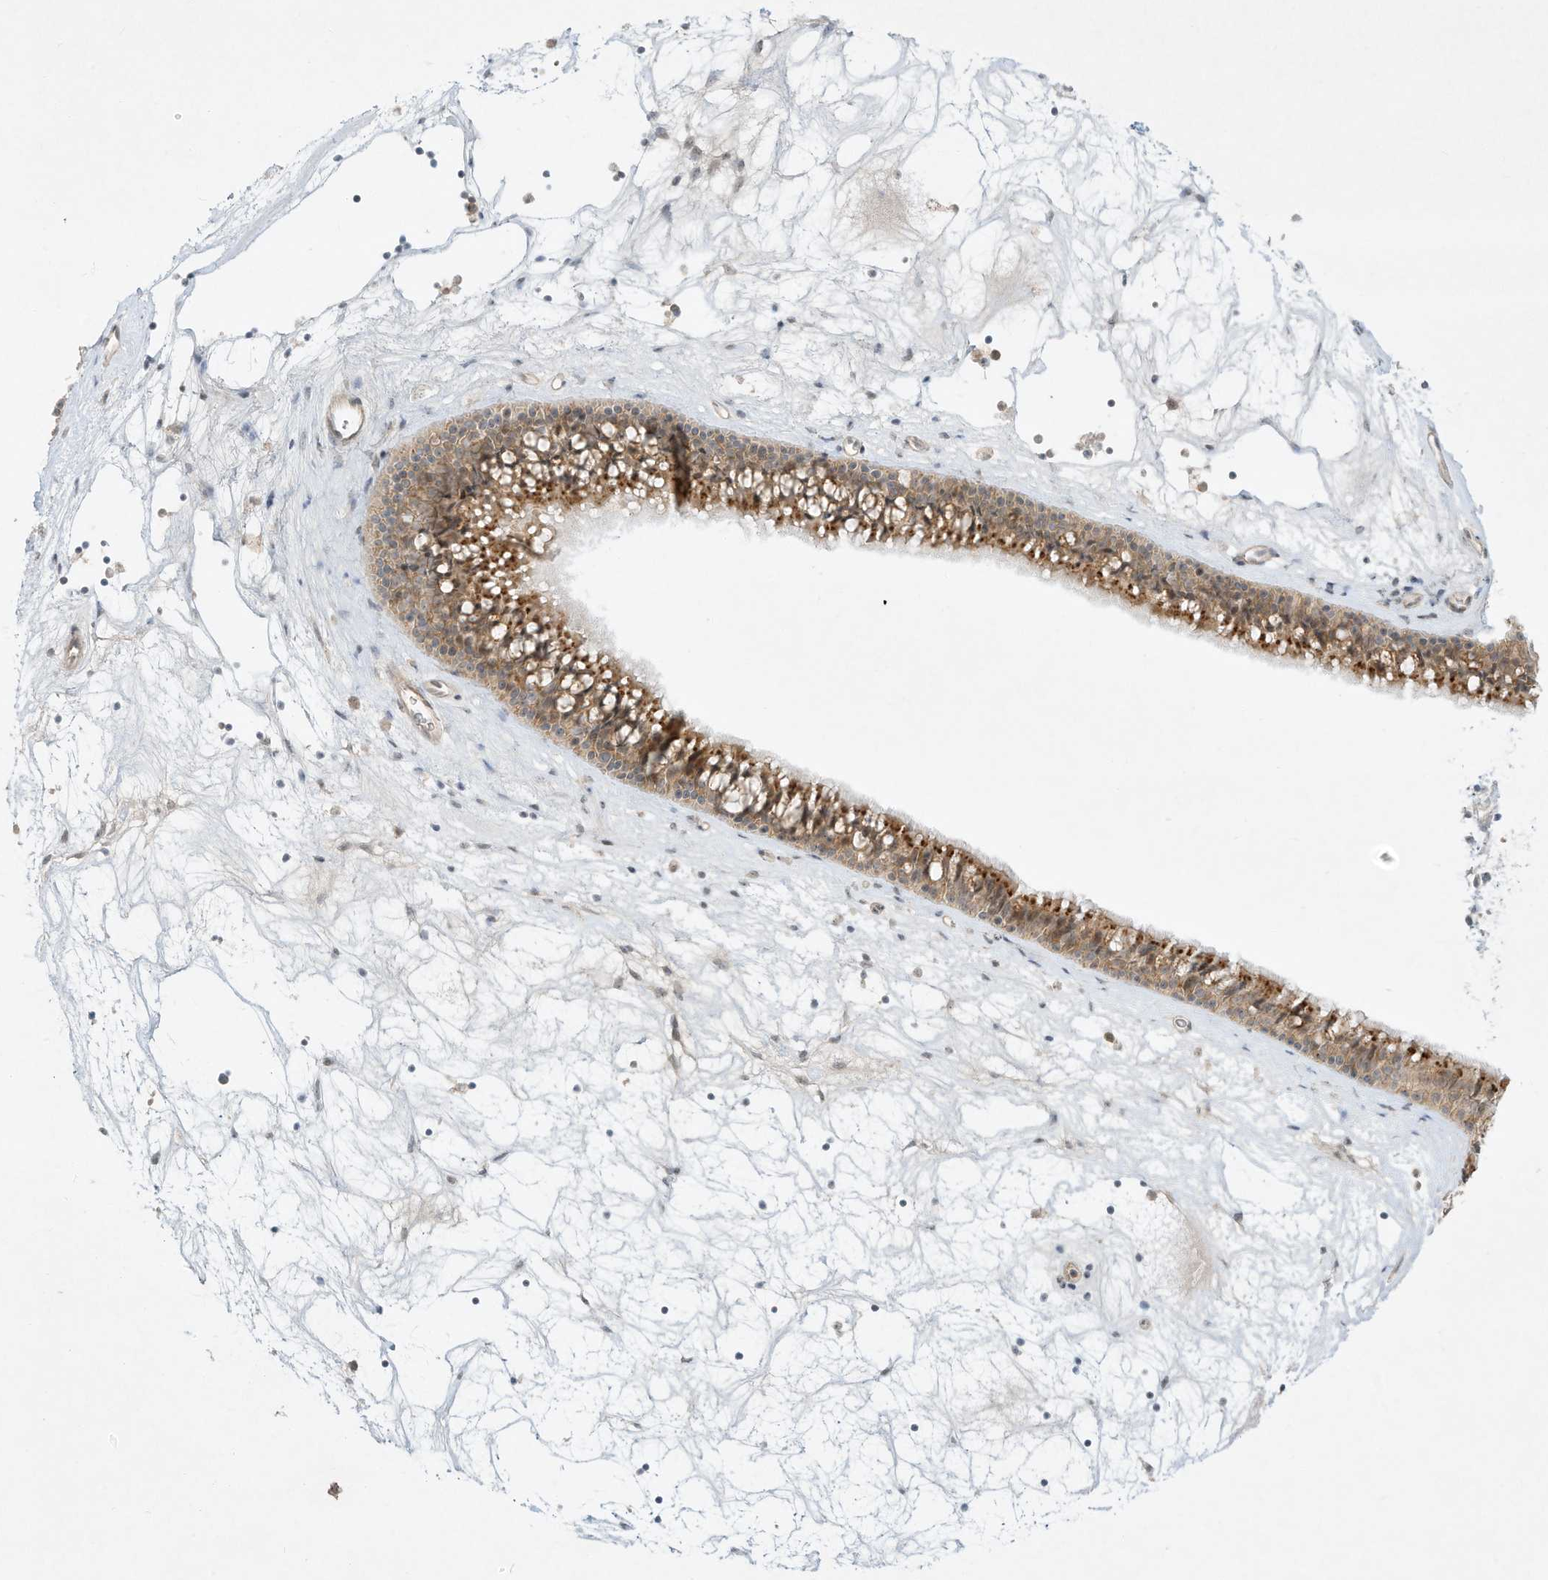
{"staining": {"intensity": "moderate", "quantity": ">75%", "location": "cytoplasmic/membranous"}, "tissue": "nasopharynx", "cell_type": "Respiratory epithelial cells", "image_type": "normal", "snomed": [{"axis": "morphology", "description": "Normal tissue, NOS"}, {"axis": "topography", "description": "Nasopharynx"}], "caption": "Nasopharynx stained with DAB immunohistochemistry (IHC) demonstrates medium levels of moderate cytoplasmic/membranous positivity in approximately >75% of respiratory epithelial cells. (Brightfield microscopy of DAB IHC at high magnification).", "gene": "PAK6", "patient": {"sex": "male", "age": 64}}